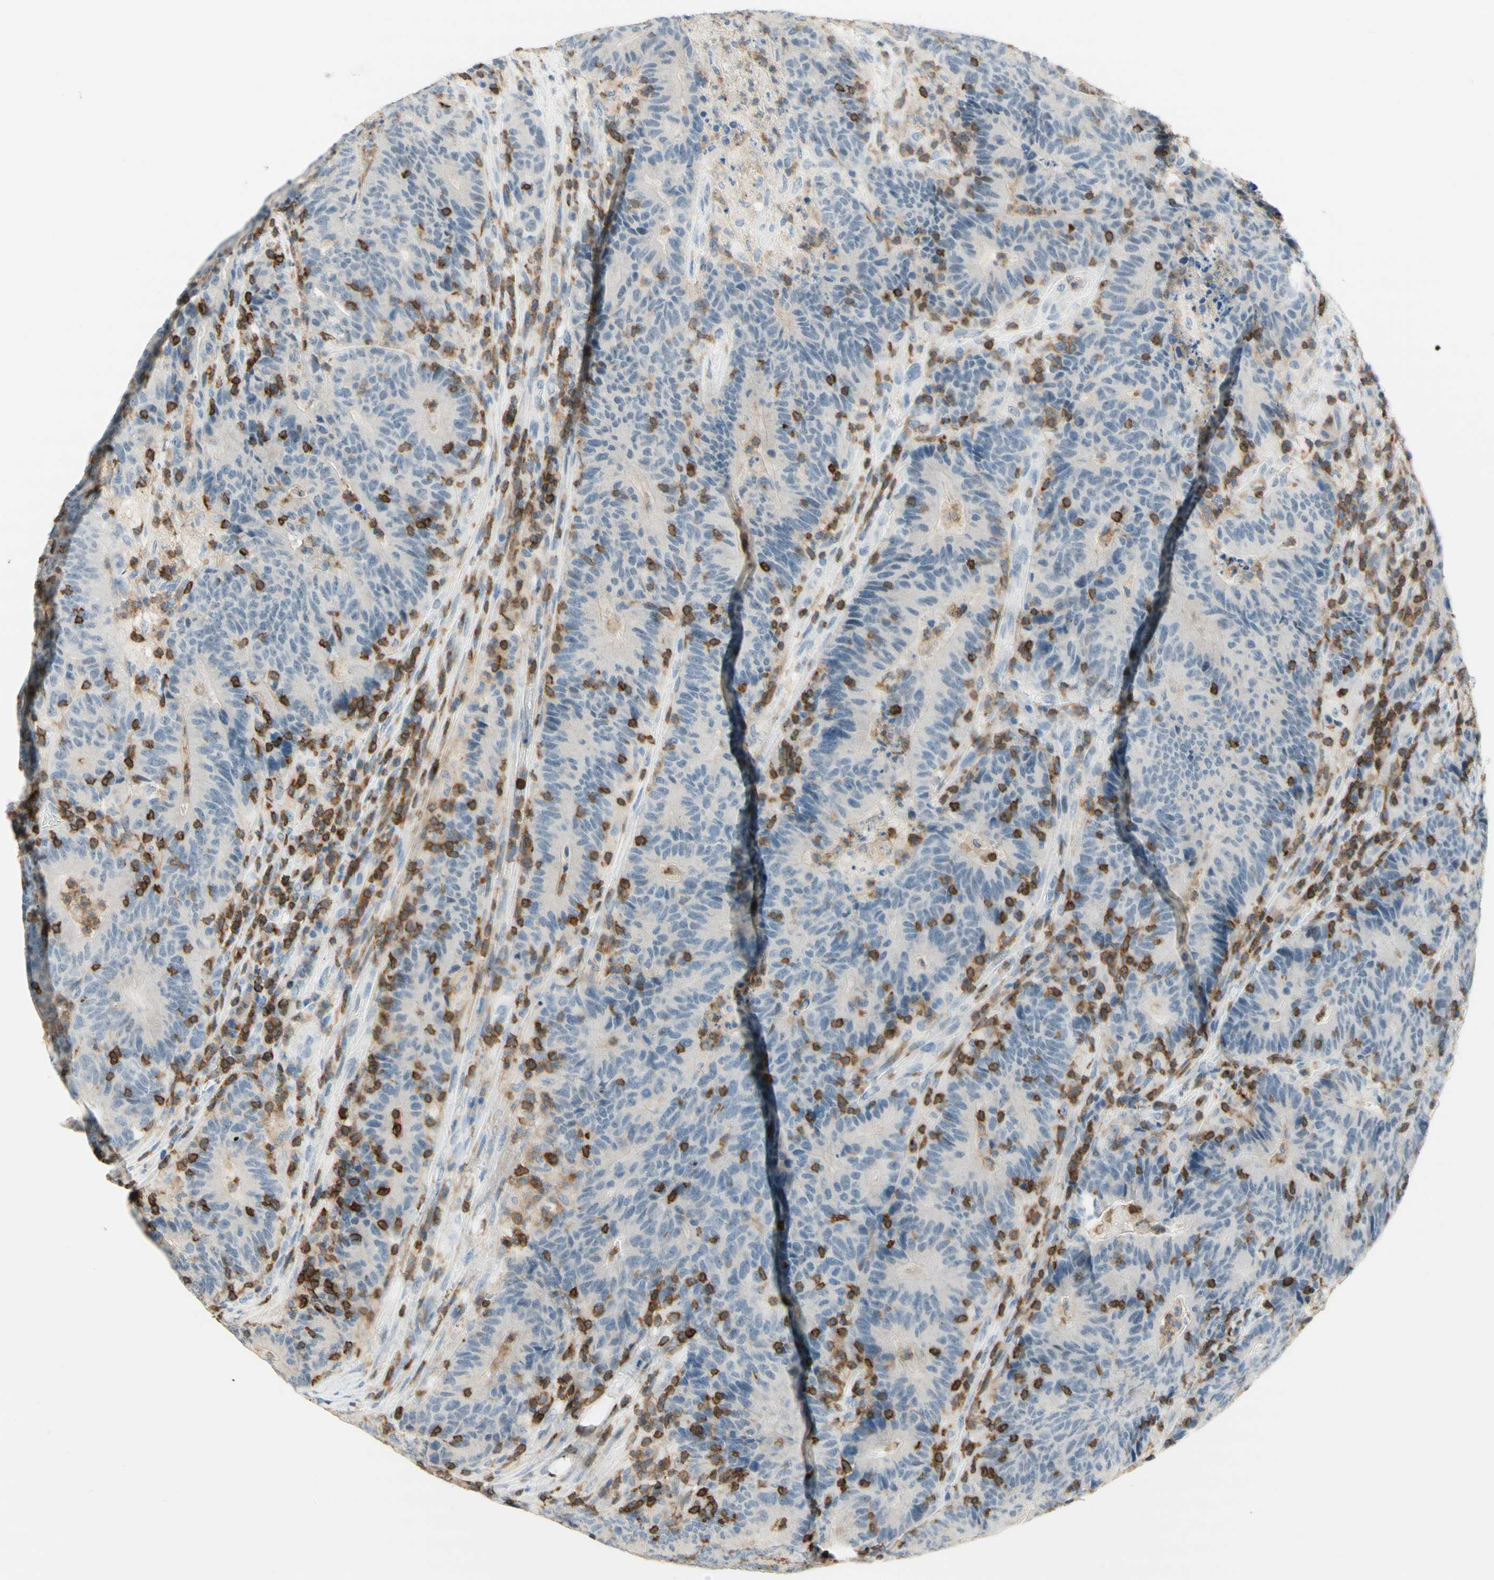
{"staining": {"intensity": "negative", "quantity": "none", "location": "none"}, "tissue": "colorectal cancer", "cell_type": "Tumor cells", "image_type": "cancer", "snomed": [{"axis": "morphology", "description": "Normal tissue, NOS"}, {"axis": "morphology", "description": "Adenocarcinoma, NOS"}, {"axis": "topography", "description": "Colon"}], "caption": "Immunohistochemical staining of colorectal adenocarcinoma demonstrates no significant staining in tumor cells.", "gene": "SPINK6", "patient": {"sex": "female", "age": 75}}